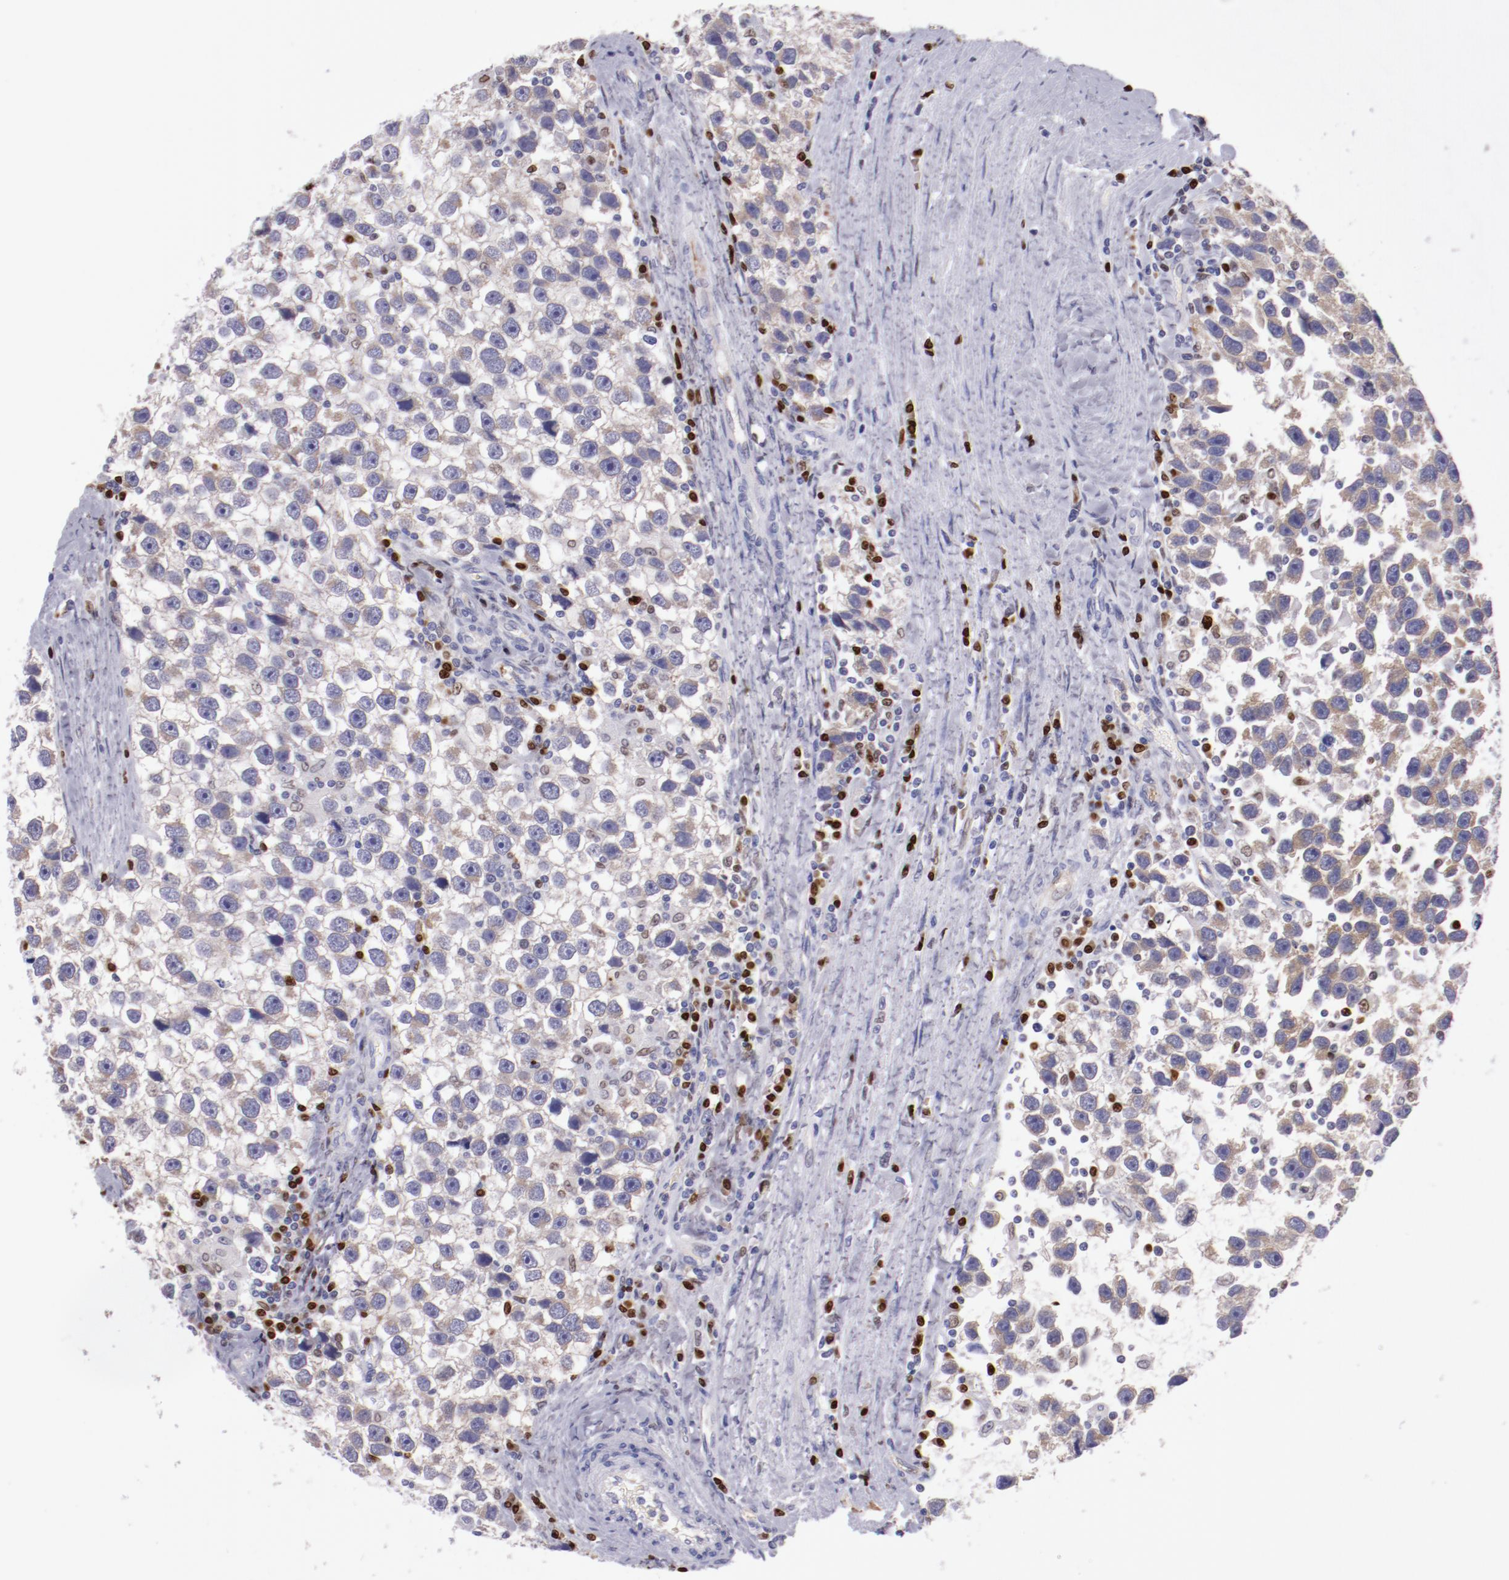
{"staining": {"intensity": "negative", "quantity": "none", "location": "none"}, "tissue": "testis cancer", "cell_type": "Tumor cells", "image_type": "cancer", "snomed": [{"axis": "morphology", "description": "Seminoma, NOS"}, {"axis": "topography", "description": "Testis"}], "caption": "Histopathology image shows no protein positivity in tumor cells of testis cancer tissue. (DAB immunohistochemistry (IHC) with hematoxylin counter stain).", "gene": "IRF8", "patient": {"sex": "male", "age": 43}}